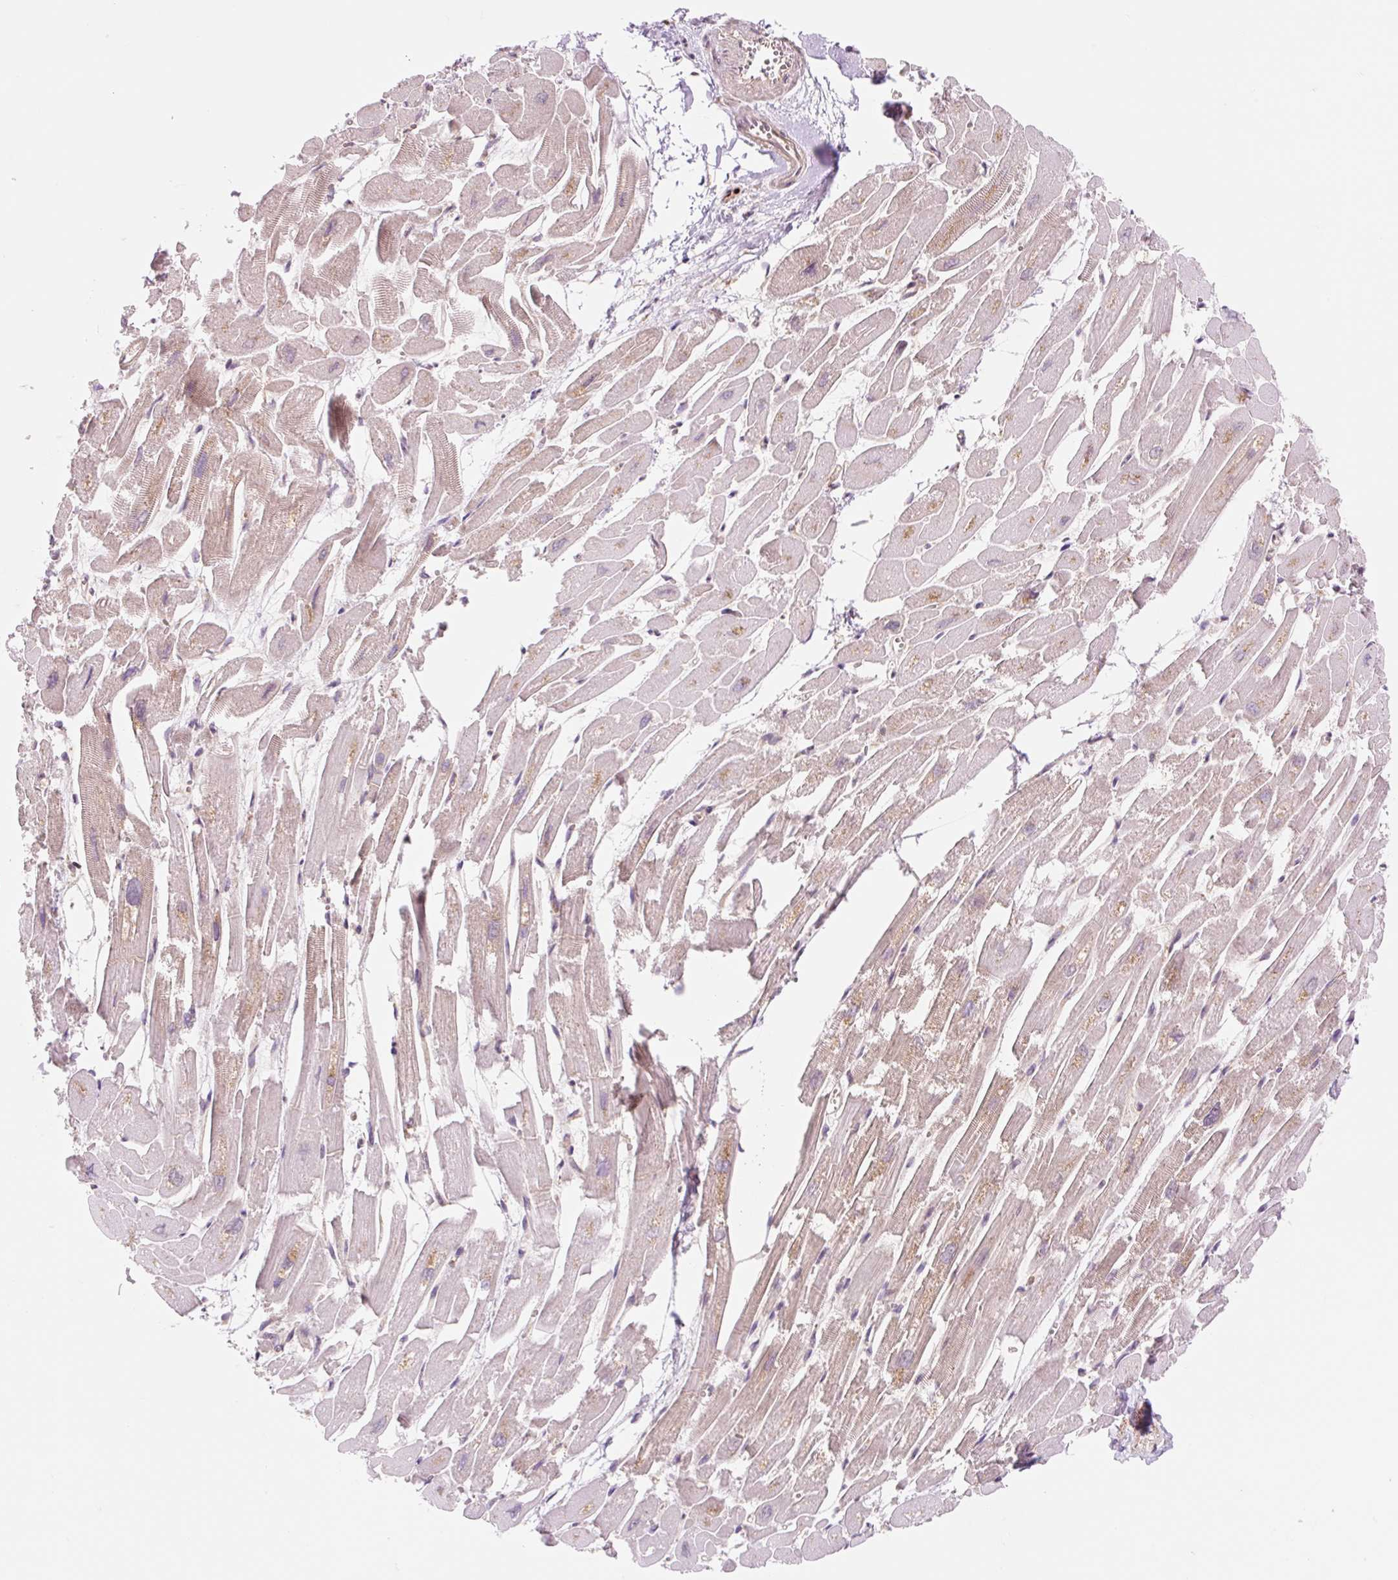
{"staining": {"intensity": "moderate", "quantity": "<25%", "location": "cytoplasmic/membranous"}, "tissue": "heart muscle", "cell_type": "Cardiomyocytes", "image_type": "normal", "snomed": [{"axis": "morphology", "description": "Normal tissue, NOS"}, {"axis": "topography", "description": "Heart"}], "caption": "Moderate cytoplasmic/membranous expression for a protein is seen in approximately <25% of cardiomyocytes of unremarkable heart muscle using IHC.", "gene": "VPS4A", "patient": {"sex": "male", "age": 54}}